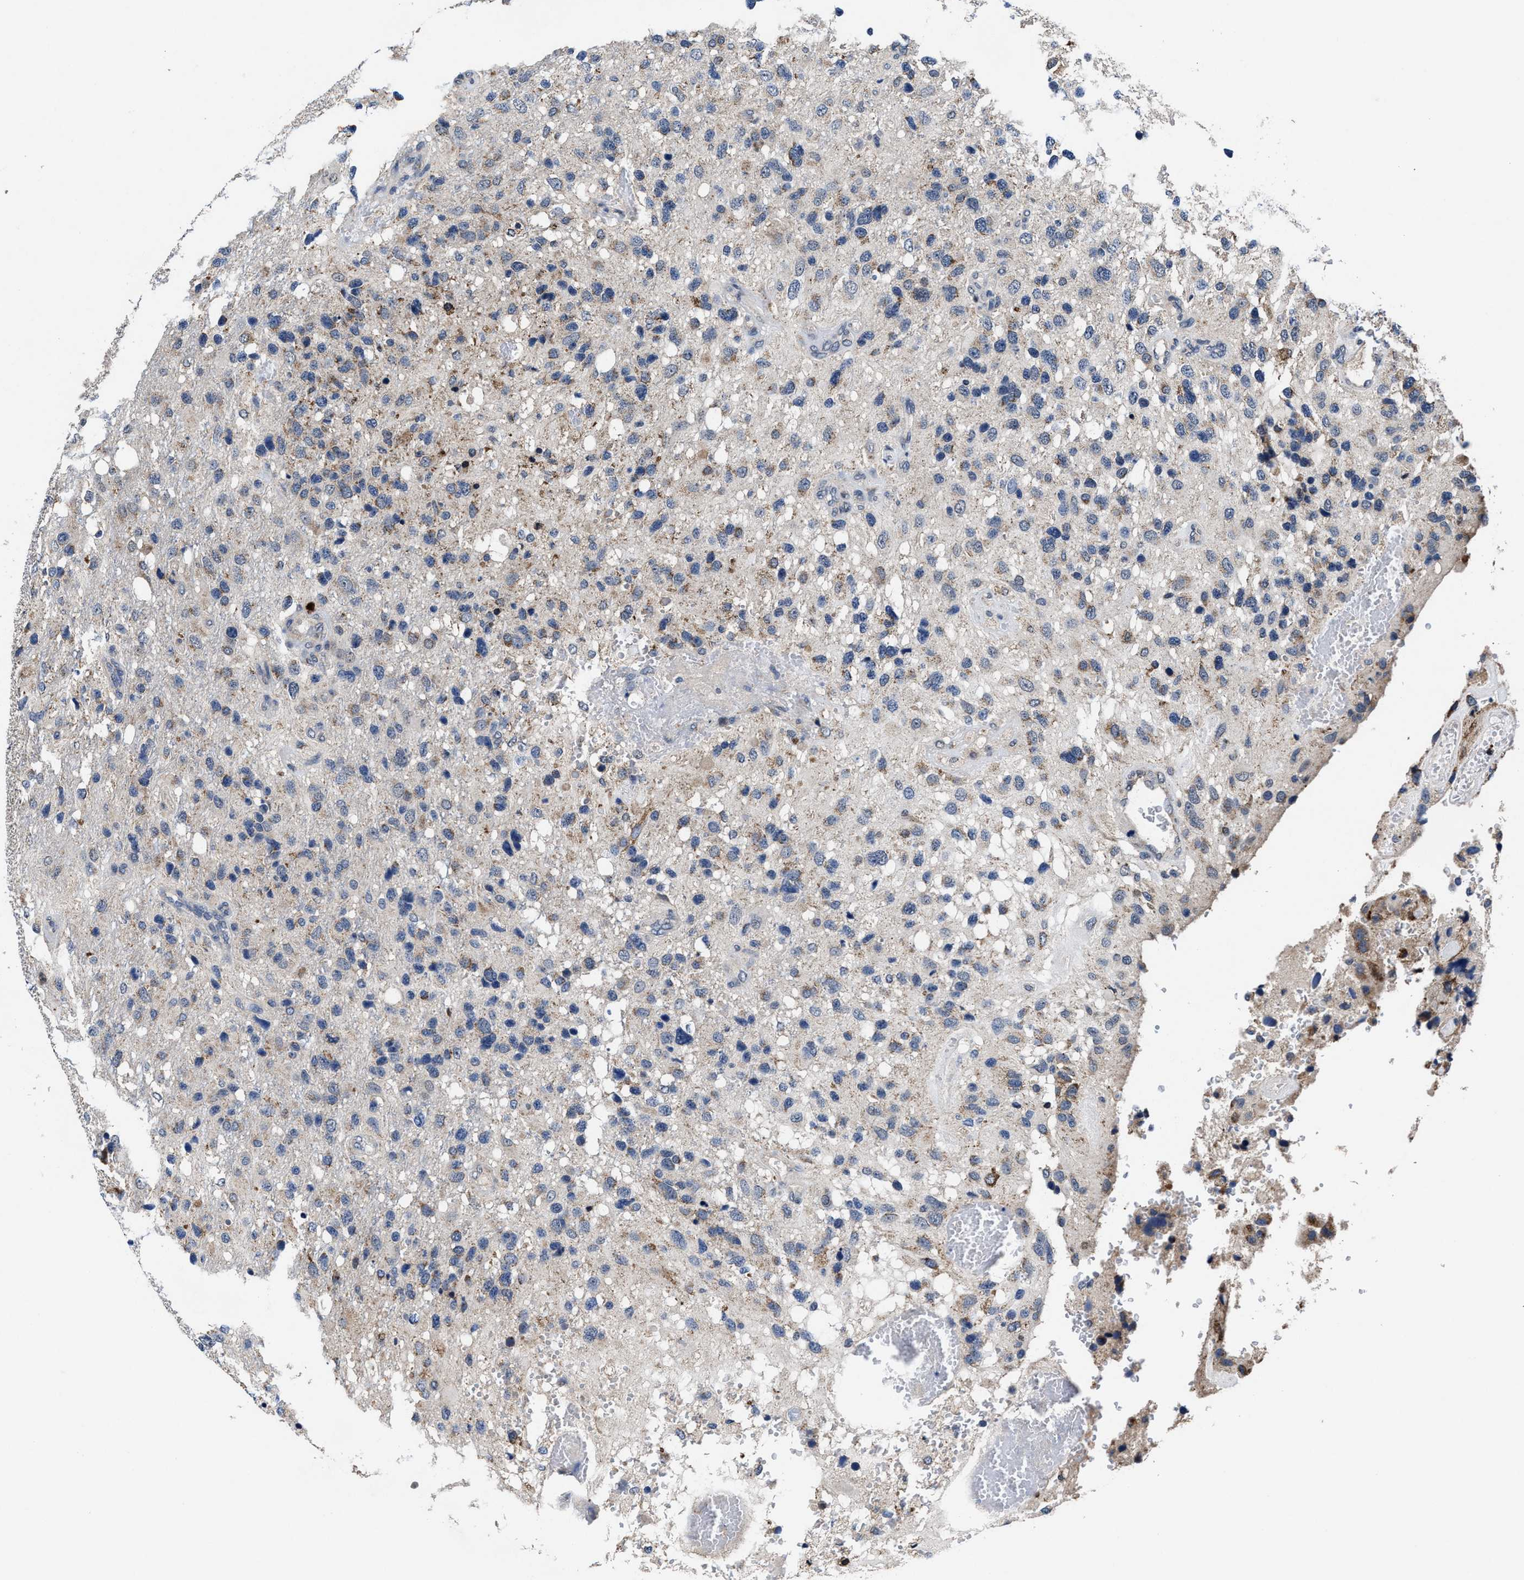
{"staining": {"intensity": "moderate", "quantity": "<25%", "location": "cytoplasmic/membranous"}, "tissue": "glioma", "cell_type": "Tumor cells", "image_type": "cancer", "snomed": [{"axis": "morphology", "description": "Glioma, malignant, High grade"}, {"axis": "topography", "description": "Brain"}], "caption": "Protein staining of glioma tissue shows moderate cytoplasmic/membranous expression in approximately <25% of tumor cells. Ihc stains the protein of interest in brown and the nuclei are stained blue.", "gene": "TMEM53", "patient": {"sex": "female", "age": 58}}